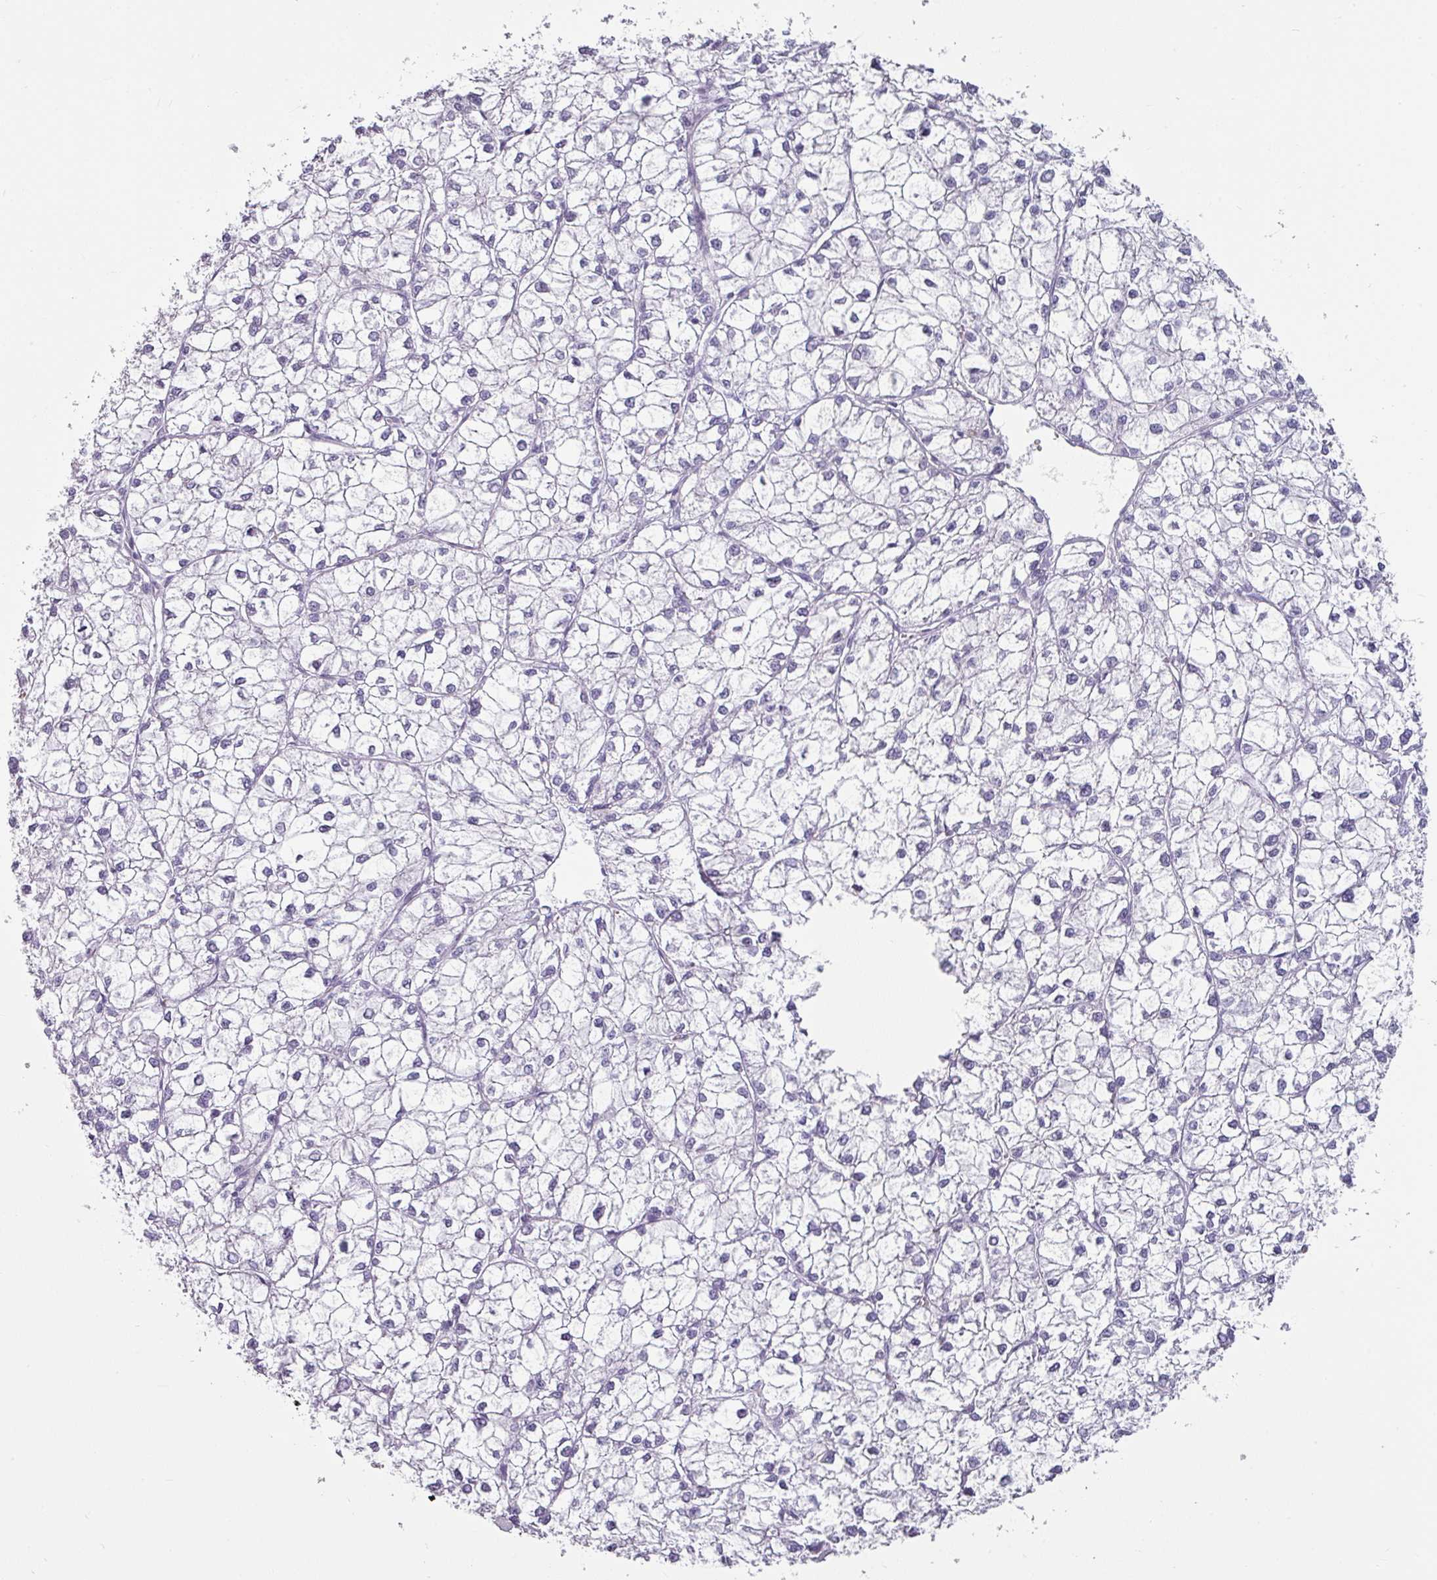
{"staining": {"intensity": "negative", "quantity": "none", "location": "none"}, "tissue": "liver cancer", "cell_type": "Tumor cells", "image_type": "cancer", "snomed": [{"axis": "morphology", "description": "Carcinoma, Hepatocellular, NOS"}, {"axis": "topography", "description": "Liver"}], "caption": "This is an immunohistochemistry image of liver cancer (hepatocellular carcinoma). There is no positivity in tumor cells.", "gene": "CLCA1", "patient": {"sex": "female", "age": 43}}